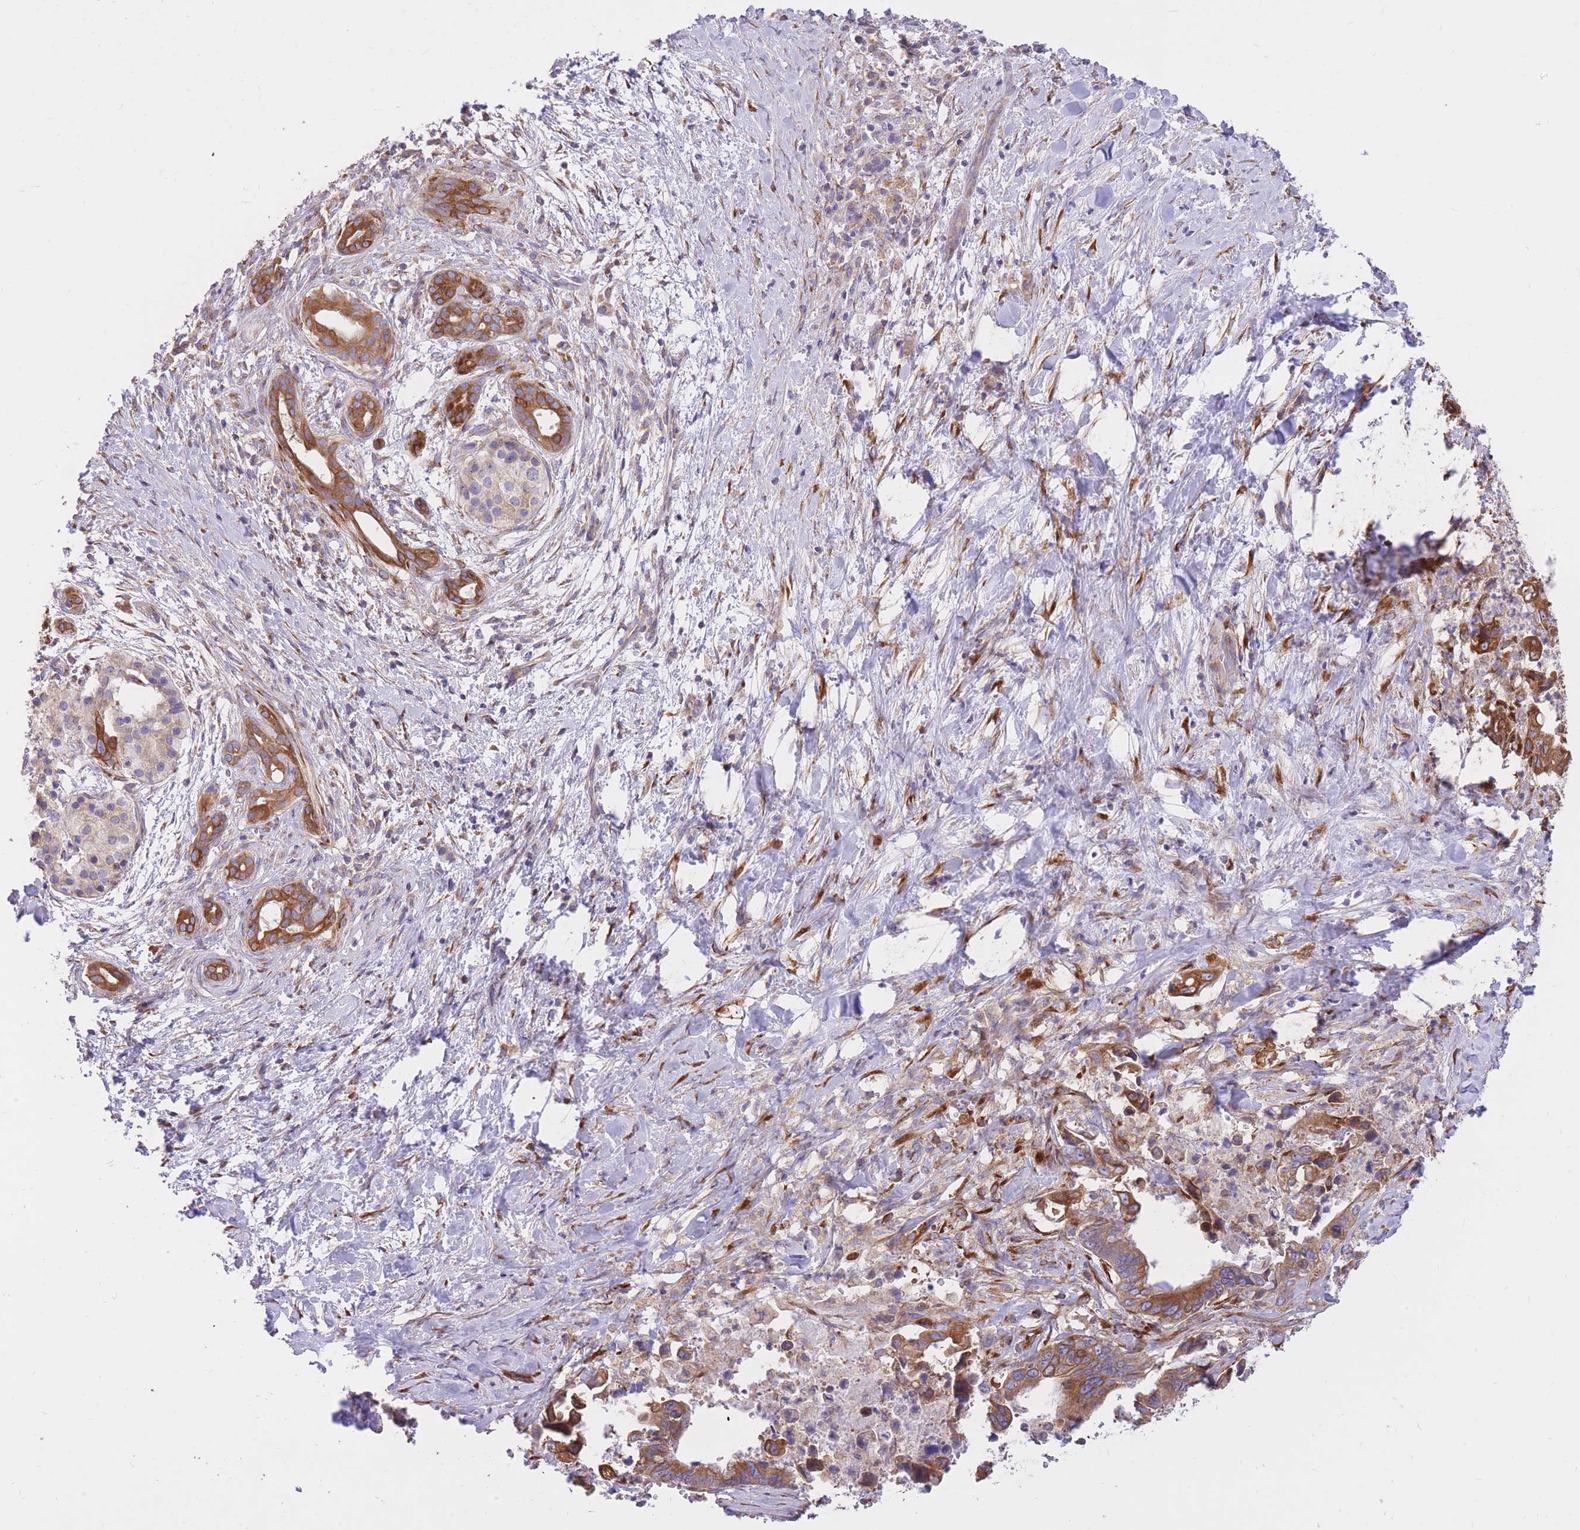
{"staining": {"intensity": "strong", "quantity": ">75%", "location": "cytoplasmic/membranous"}, "tissue": "pancreatic cancer", "cell_type": "Tumor cells", "image_type": "cancer", "snomed": [{"axis": "morphology", "description": "Adenocarcinoma, NOS"}, {"axis": "topography", "description": "Pancreas"}], "caption": "An image of human pancreatic cancer (adenocarcinoma) stained for a protein reveals strong cytoplasmic/membranous brown staining in tumor cells.", "gene": "GBP7", "patient": {"sex": "male", "age": 61}}